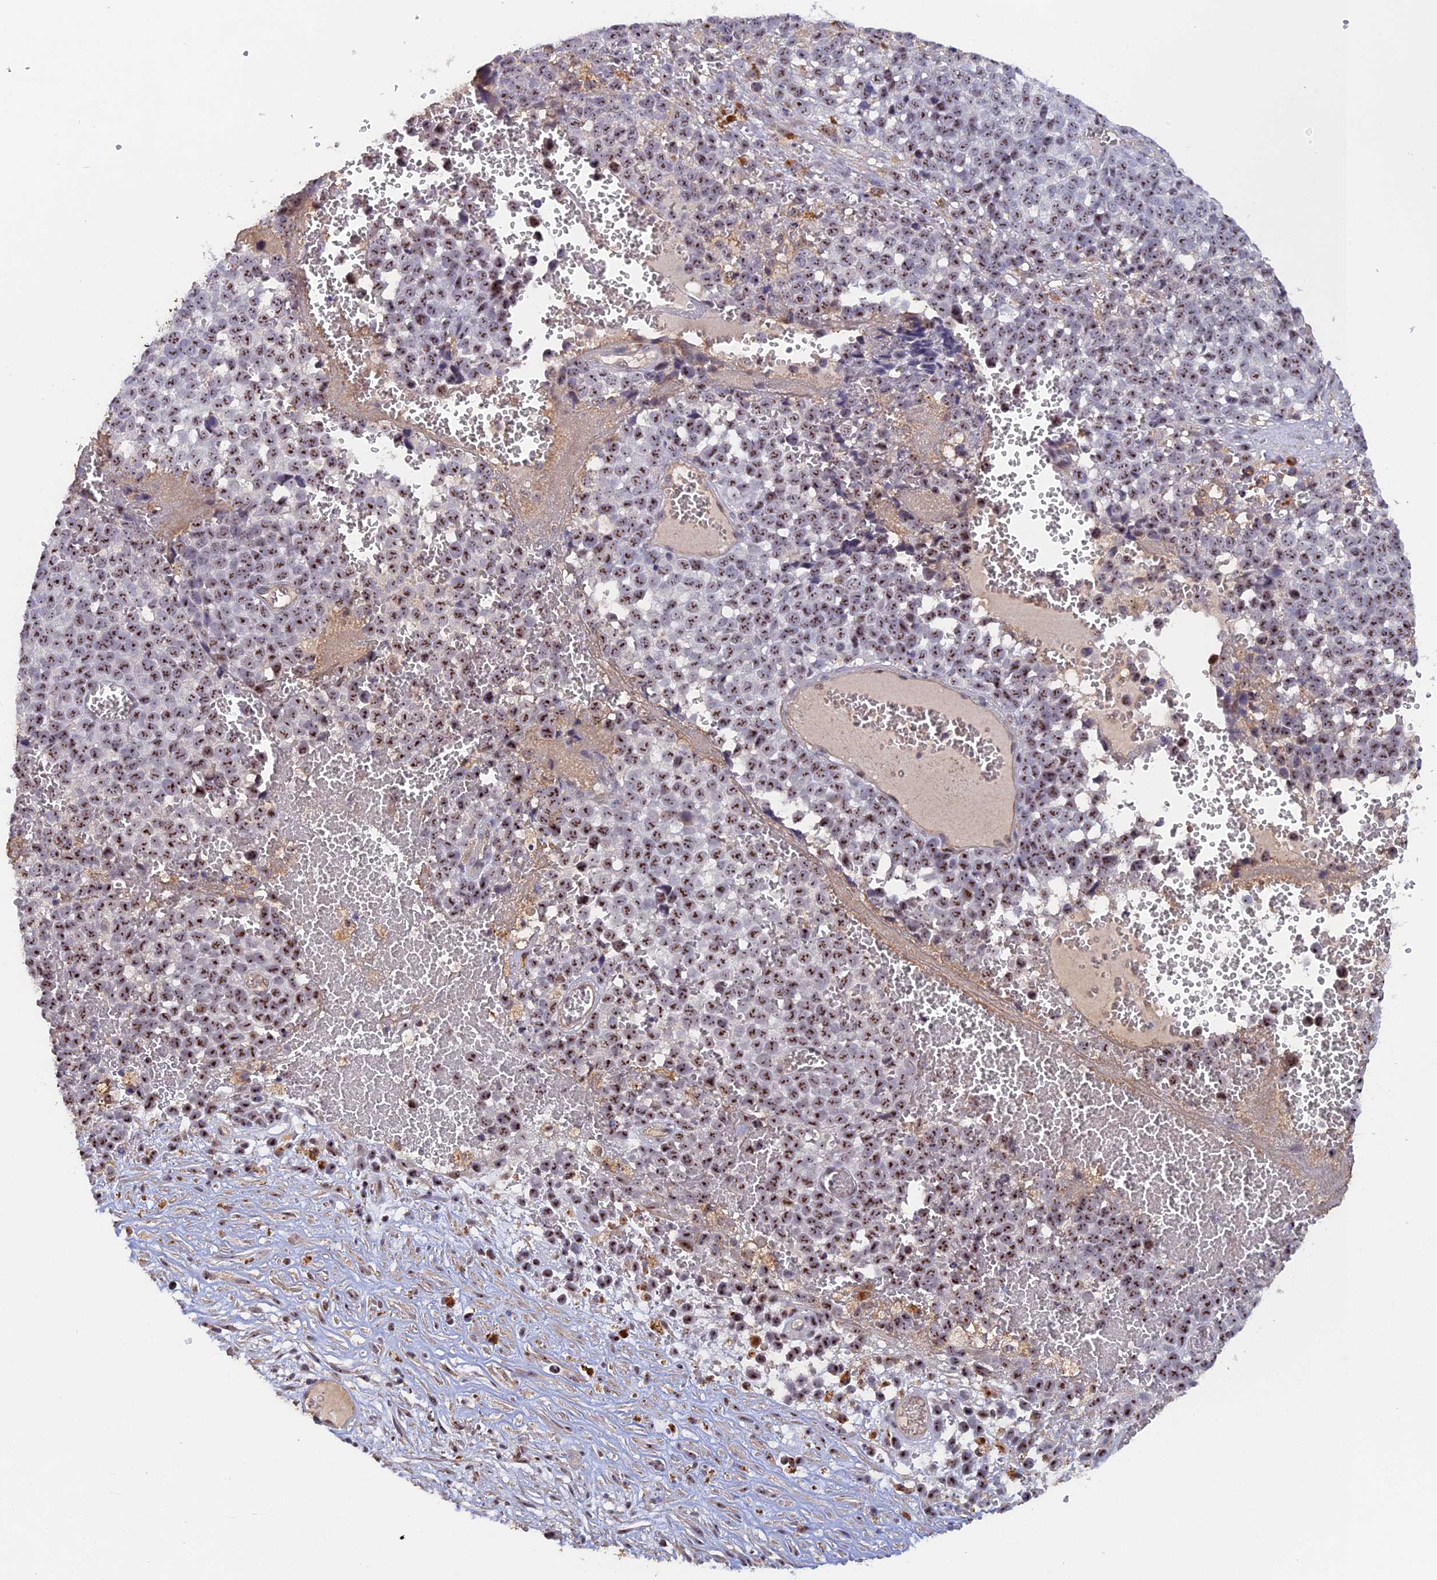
{"staining": {"intensity": "moderate", "quantity": ">75%", "location": "nuclear"}, "tissue": "melanoma", "cell_type": "Tumor cells", "image_type": "cancer", "snomed": [{"axis": "morphology", "description": "Malignant melanoma, NOS"}, {"axis": "topography", "description": "Nose, NOS"}], "caption": "Tumor cells display medium levels of moderate nuclear positivity in about >75% of cells in melanoma.", "gene": "FAM98C", "patient": {"sex": "female", "age": 48}}